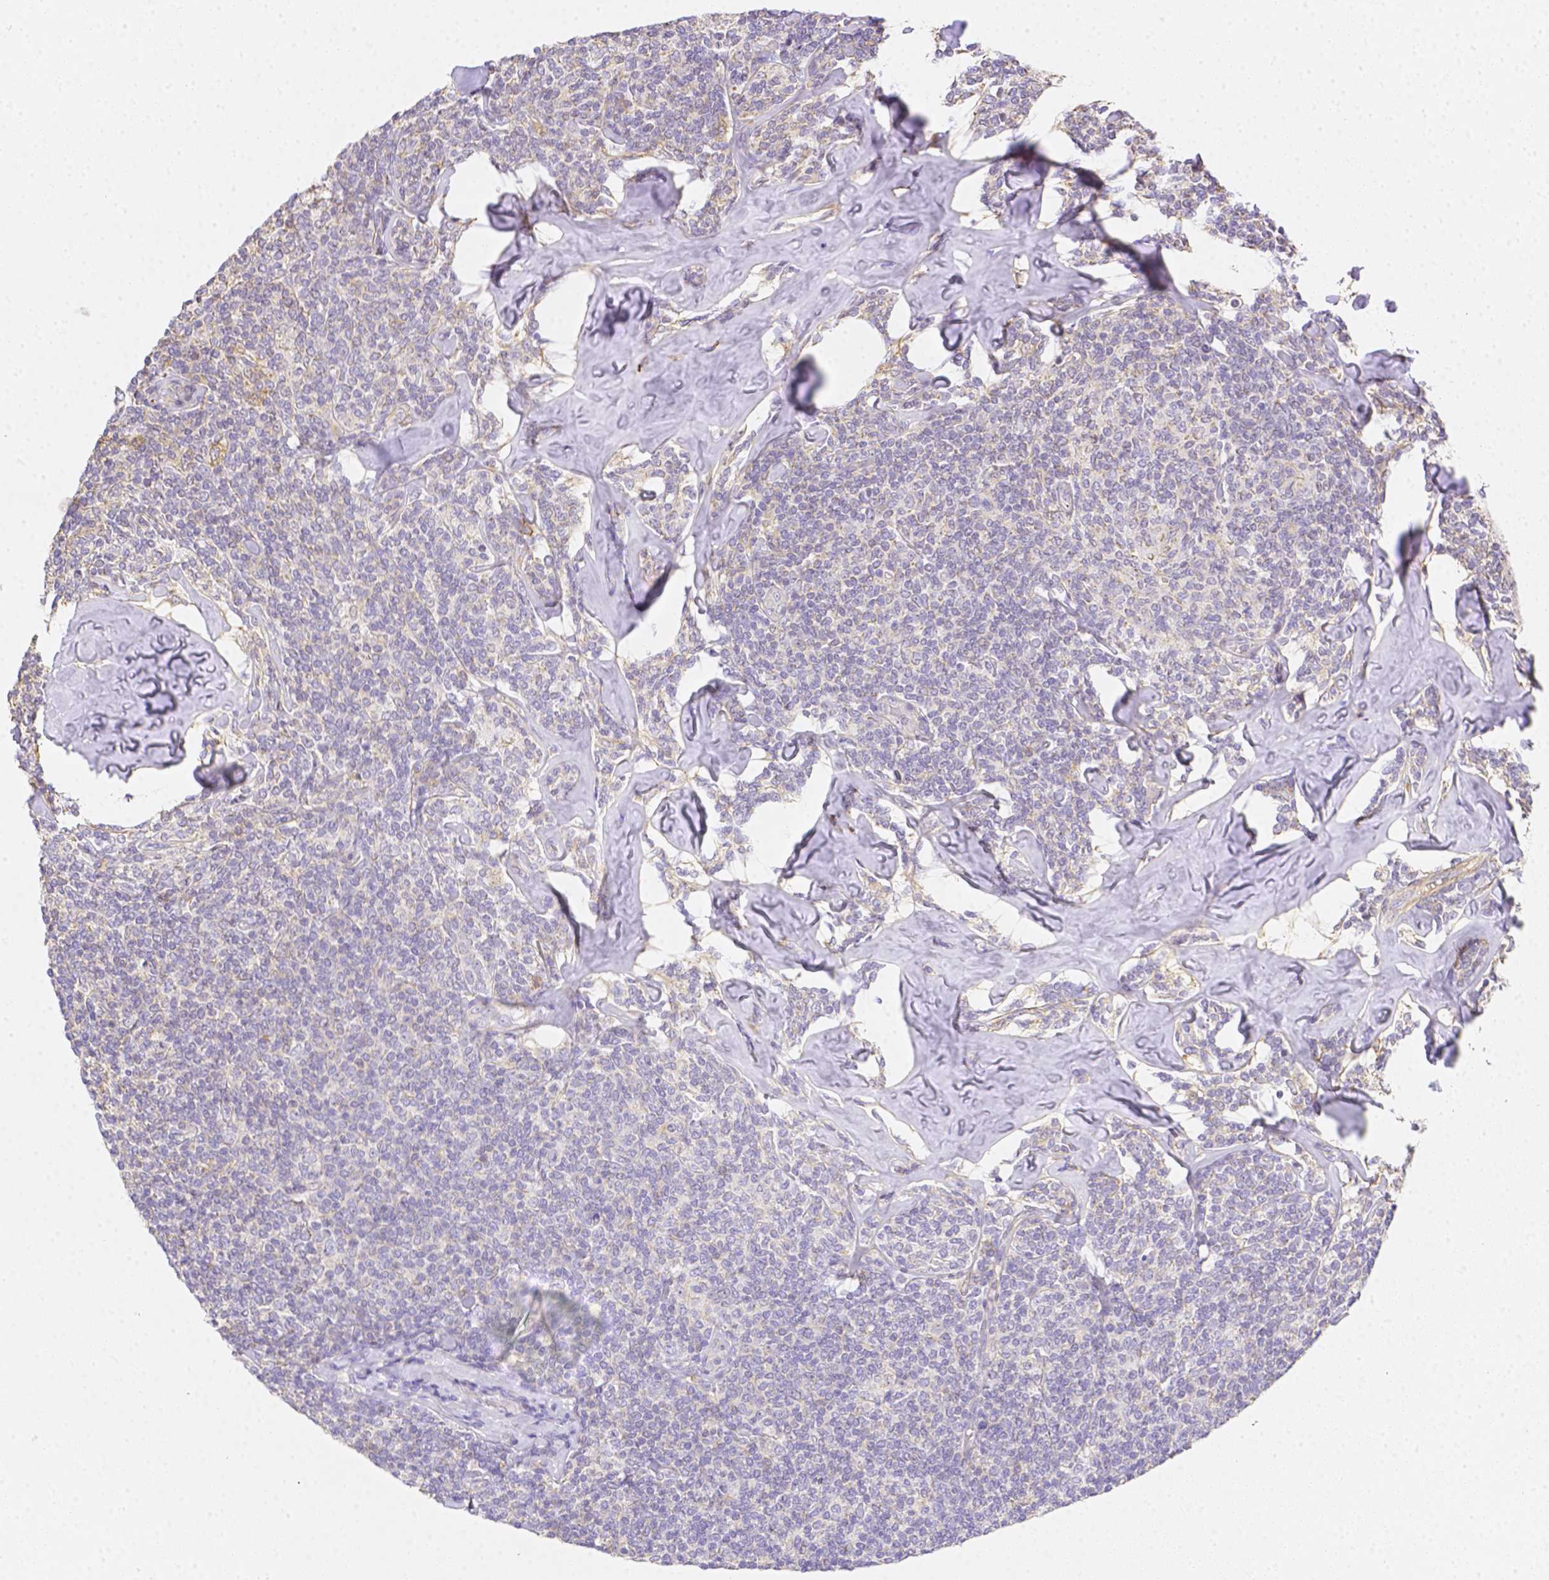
{"staining": {"intensity": "negative", "quantity": "none", "location": "none"}, "tissue": "lymphoma", "cell_type": "Tumor cells", "image_type": "cancer", "snomed": [{"axis": "morphology", "description": "Malignant lymphoma, non-Hodgkin's type, Low grade"}, {"axis": "topography", "description": "Lymph node"}], "caption": "Immunohistochemistry photomicrograph of neoplastic tissue: human lymphoma stained with DAB (3,3'-diaminobenzidine) shows no significant protein staining in tumor cells. The staining was performed using DAB to visualize the protein expression in brown, while the nuclei were stained in blue with hematoxylin (Magnification: 20x).", "gene": "ASAH2", "patient": {"sex": "female", "age": 56}}